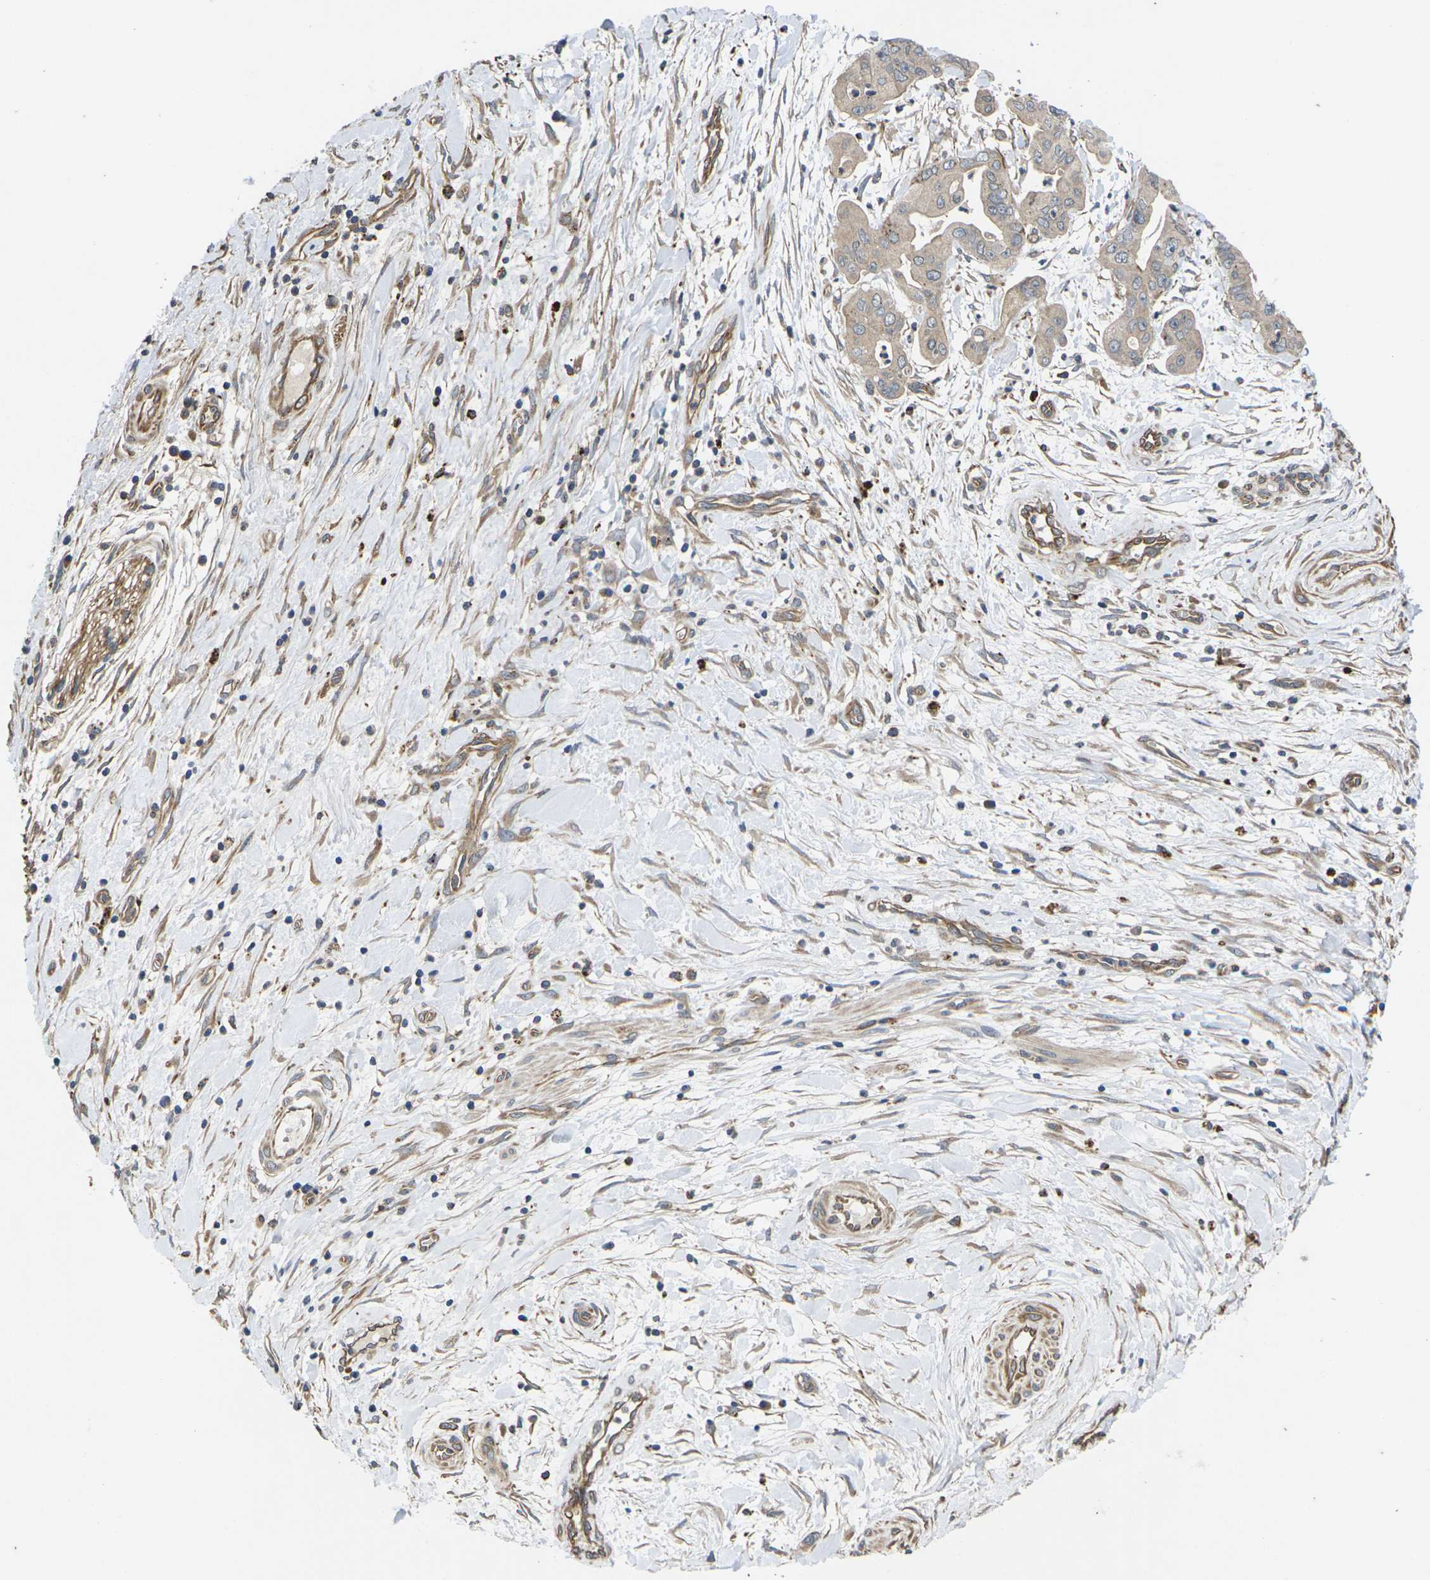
{"staining": {"intensity": "weak", "quantity": ">75%", "location": "cytoplasmic/membranous"}, "tissue": "pancreatic cancer", "cell_type": "Tumor cells", "image_type": "cancer", "snomed": [{"axis": "morphology", "description": "Adenocarcinoma, NOS"}, {"axis": "topography", "description": "Pancreas"}], "caption": "Protein expression analysis of pancreatic cancer shows weak cytoplasmic/membranous positivity in approximately >75% of tumor cells.", "gene": "DKK2", "patient": {"sex": "female", "age": 75}}